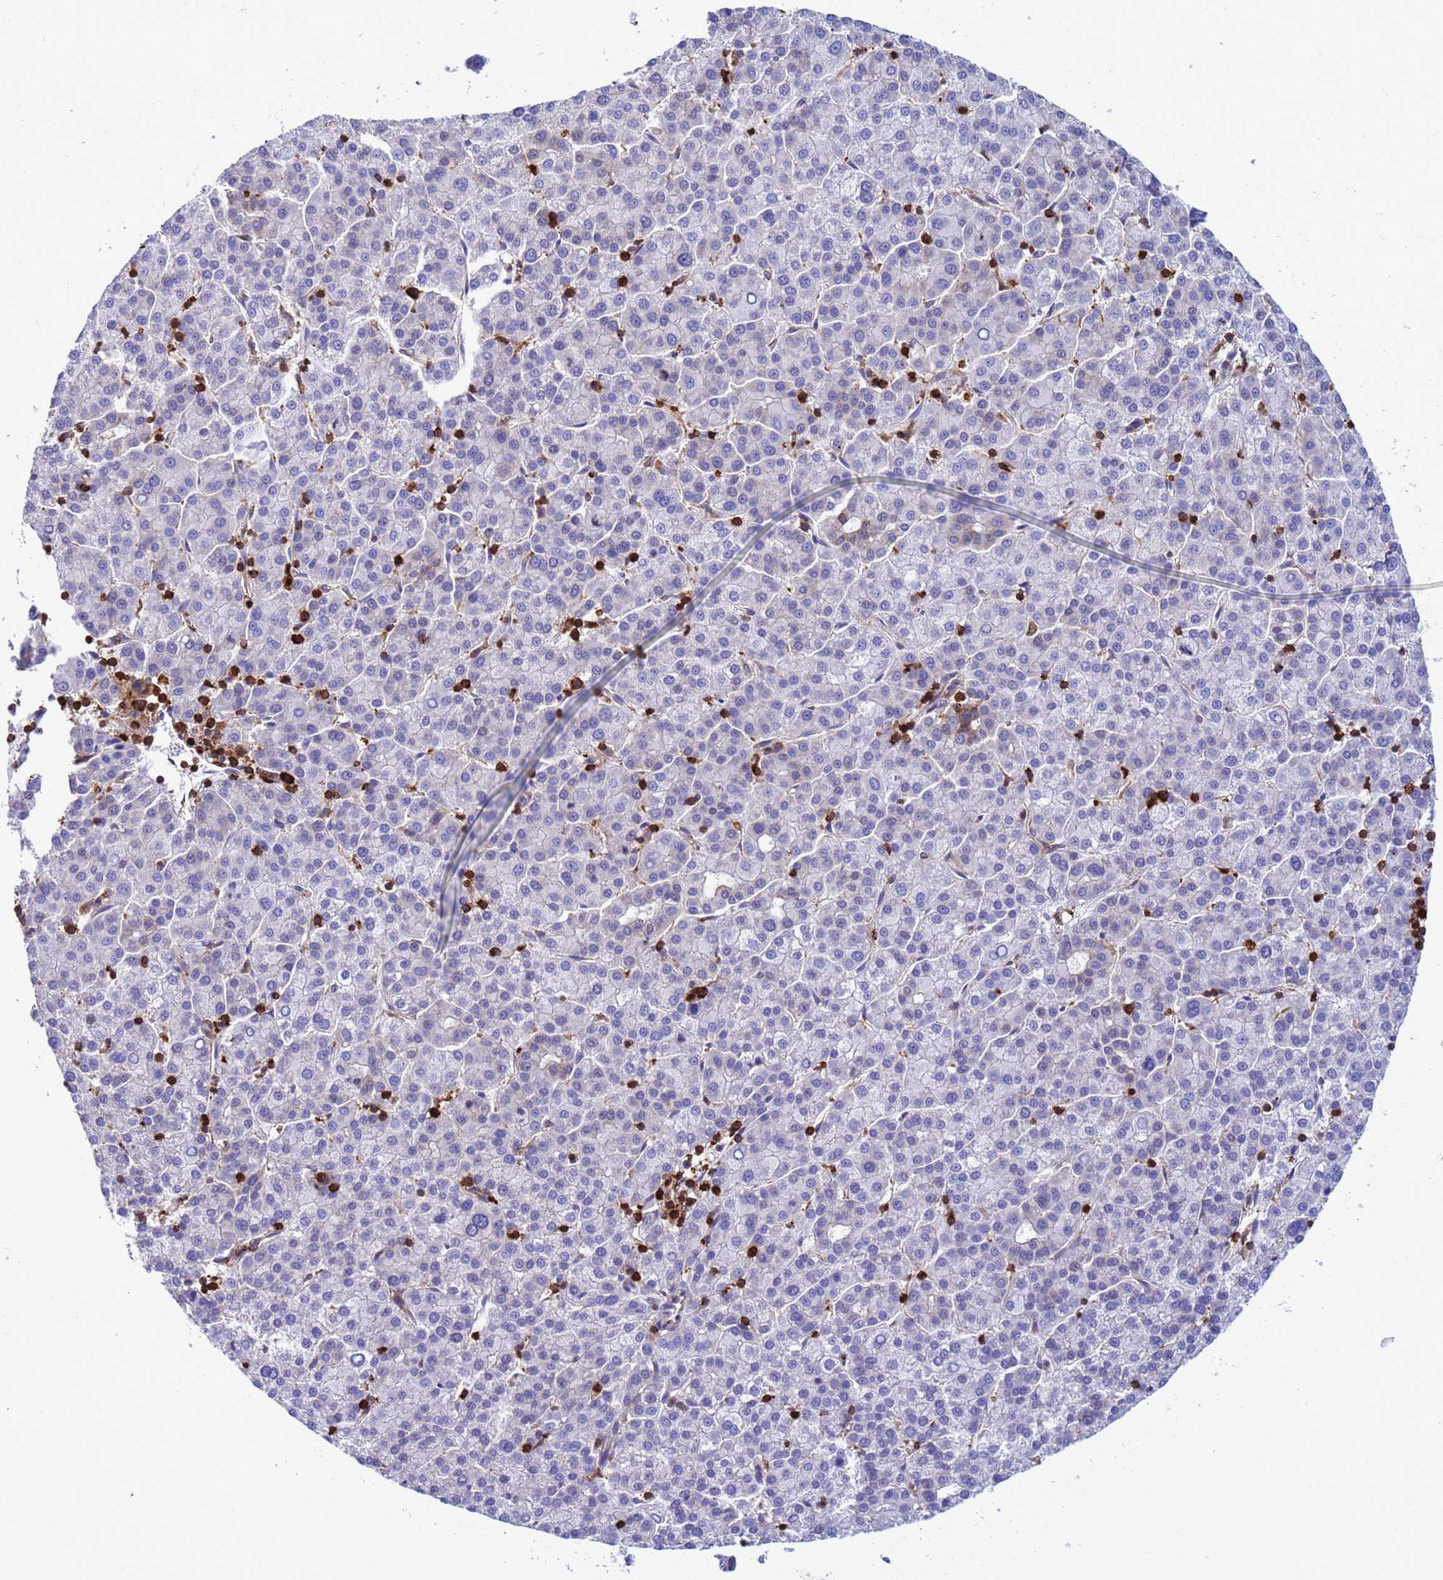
{"staining": {"intensity": "negative", "quantity": "none", "location": "none"}, "tissue": "liver cancer", "cell_type": "Tumor cells", "image_type": "cancer", "snomed": [{"axis": "morphology", "description": "Carcinoma, Hepatocellular, NOS"}, {"axis": "topography", "description": "Liver"}], "caption": "Protein analysis of hepatocellular carcinoma (liver) exhibits no significant expression in tumor cells. (Immunohistochemistry, brightfield microscopy, high magnification).", "gene": "EZR", "patient": {"sex": "female", "age": 58}}